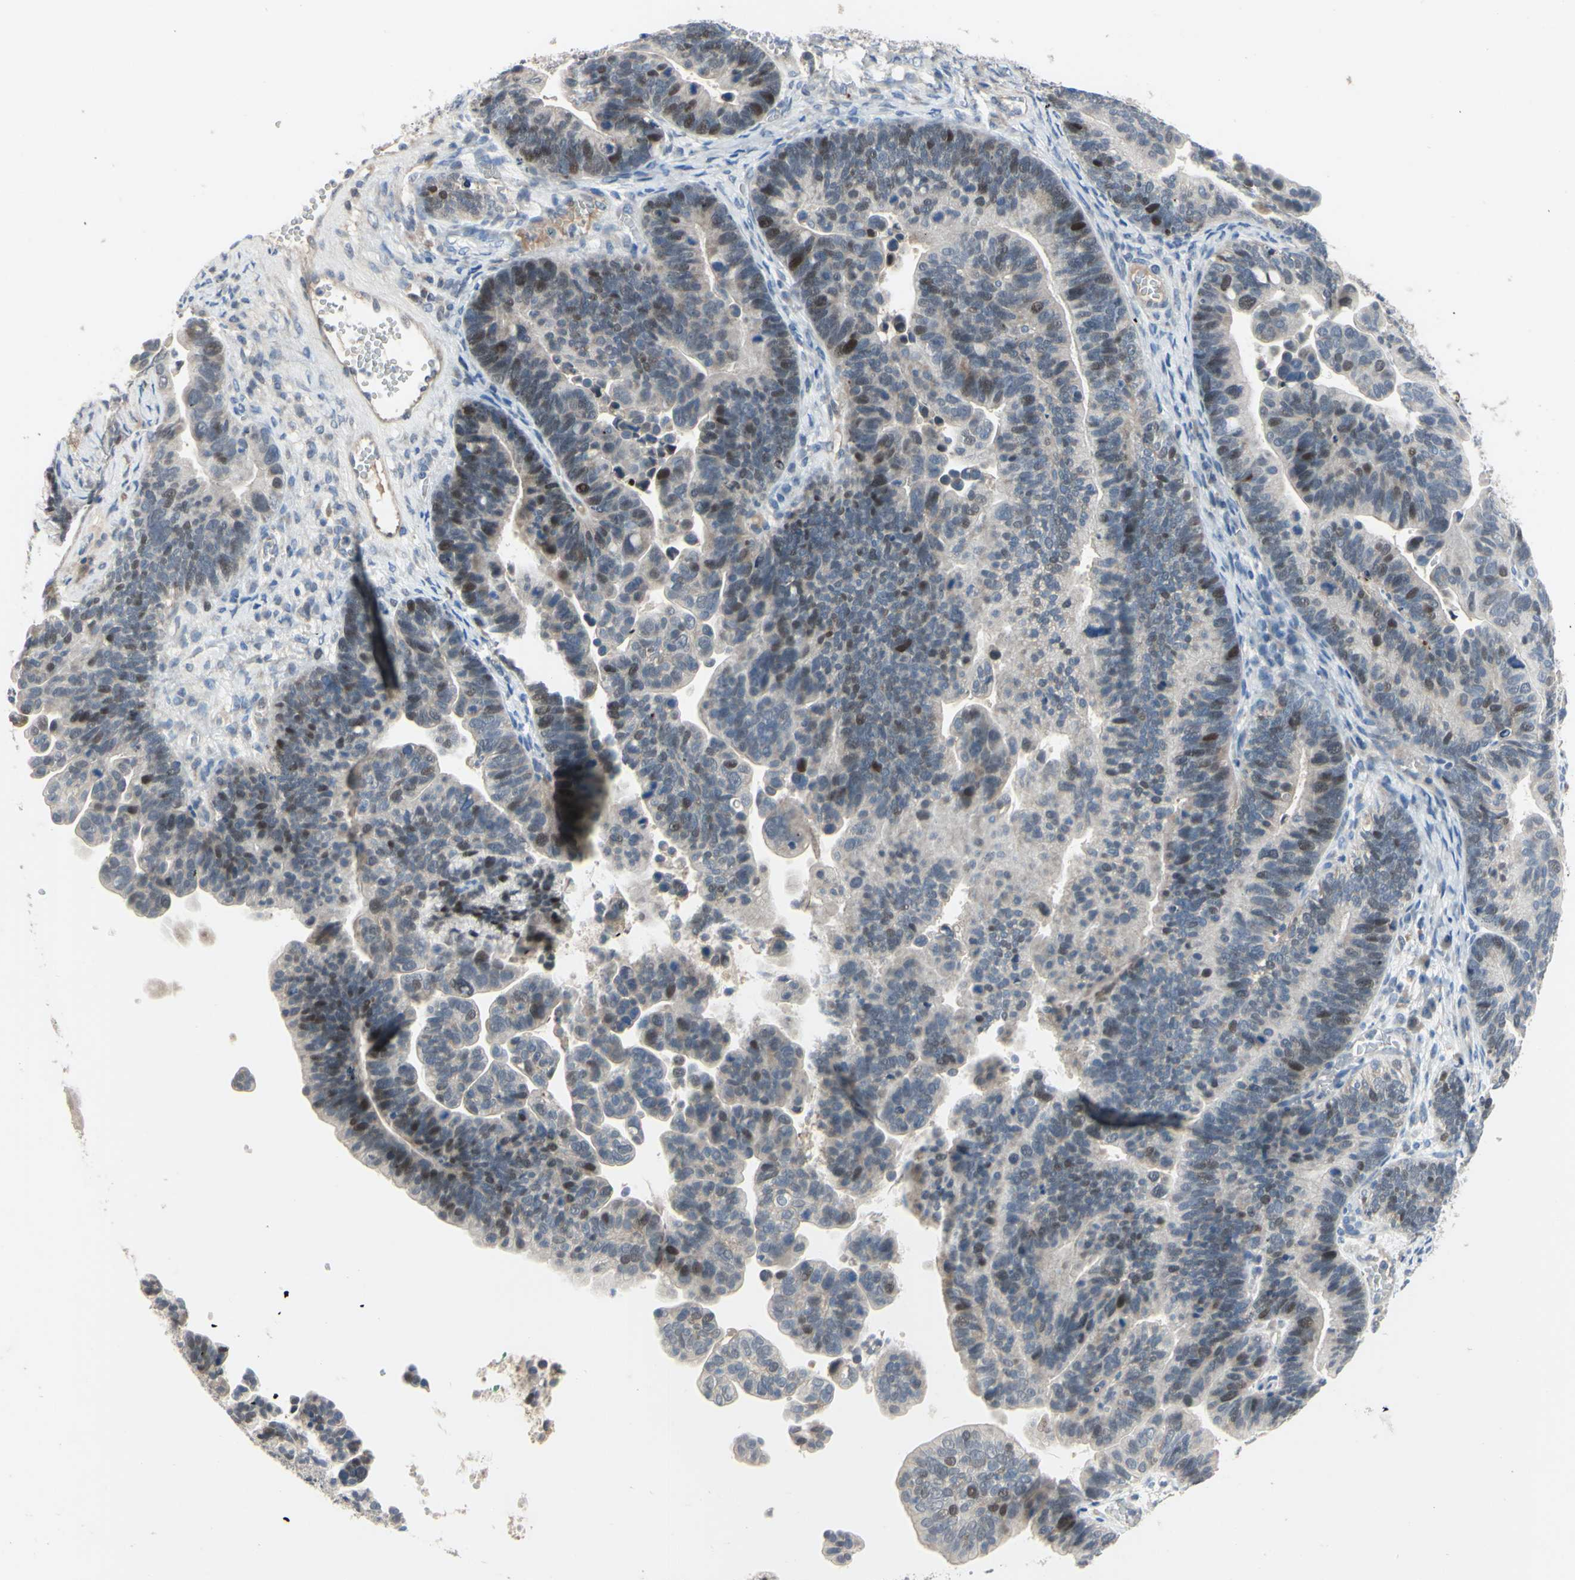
{"staining": {"intensity": "moderate", "quantity": "25%-75%", "location": "nuclear"}, "tissue": "ovarian cancer", "cell_type": "Tumor cells", "image_type": "cancer", "snomed": [{"axis": "morphology", "description": "Cystadenocarcinoma, serous, NOS"}, {"axis": "topography", "description": "Ovary"}], "caption": "Ovarian serous cystadenocarcinoma stained for a protein (brown) reveals moderate nuclear positive staining in approximately 25%-75% of tumor cells.", "gene": "LHX9", "patient": {"sex": "female", "age": 56}}